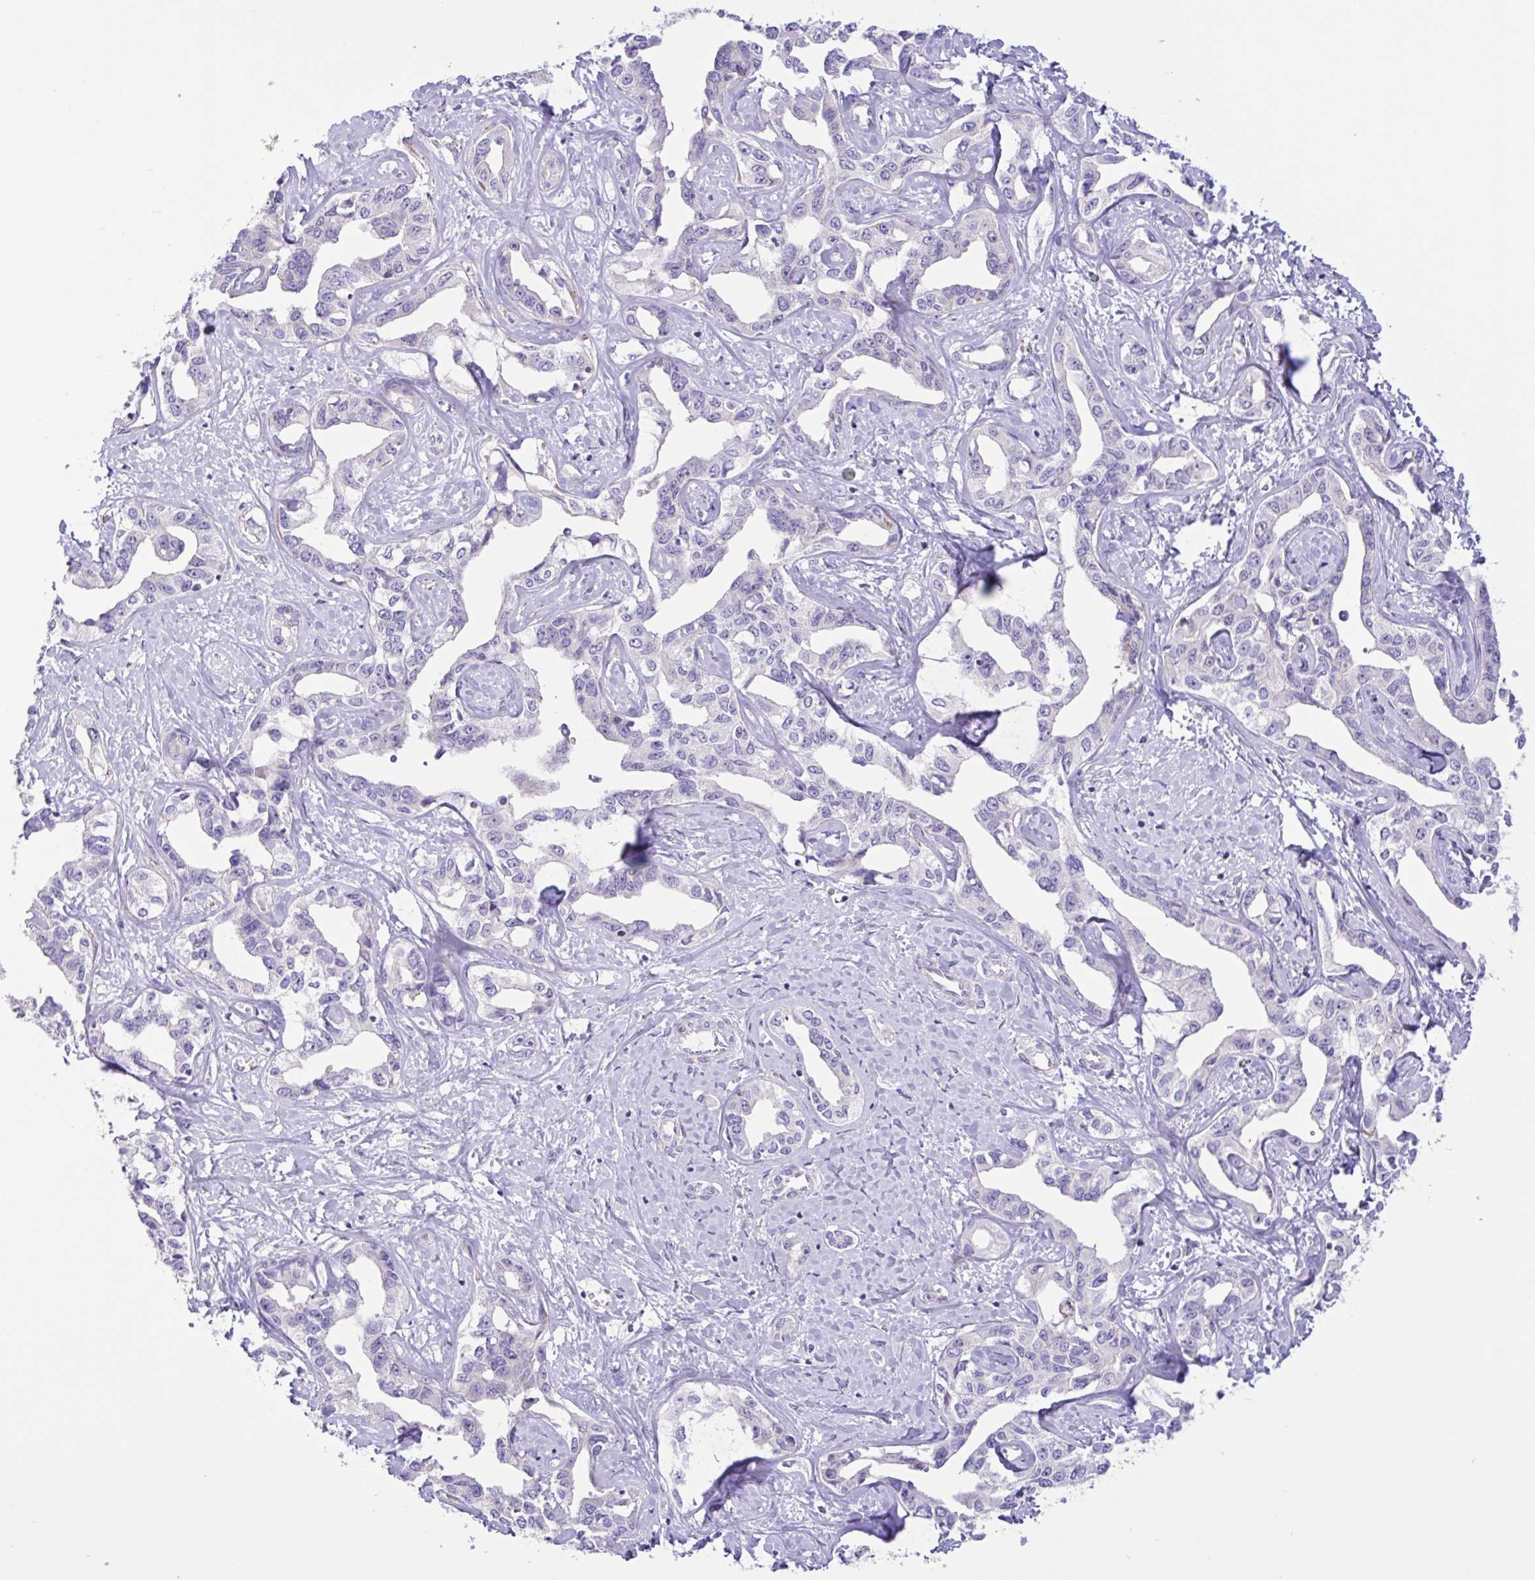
{"staining": {"intensity": "negative", "quantity": "none", "location": "none"}, "tissue": "liver cancer", "cell_type": "Tumor cells", "image_type": "cancer", "snomed": [{"axis": "morphology", "description": "Cholangiocarcinoma"}, {"axis": "topography", "description": "Liver"}], "caption": "An immunohistochemistry photomicrograph of liver cancer is shown. There is no staining in tumor cells of liver cancer.", "gene": "DSC3", "patient": {"sex": "male", "age": 59}}